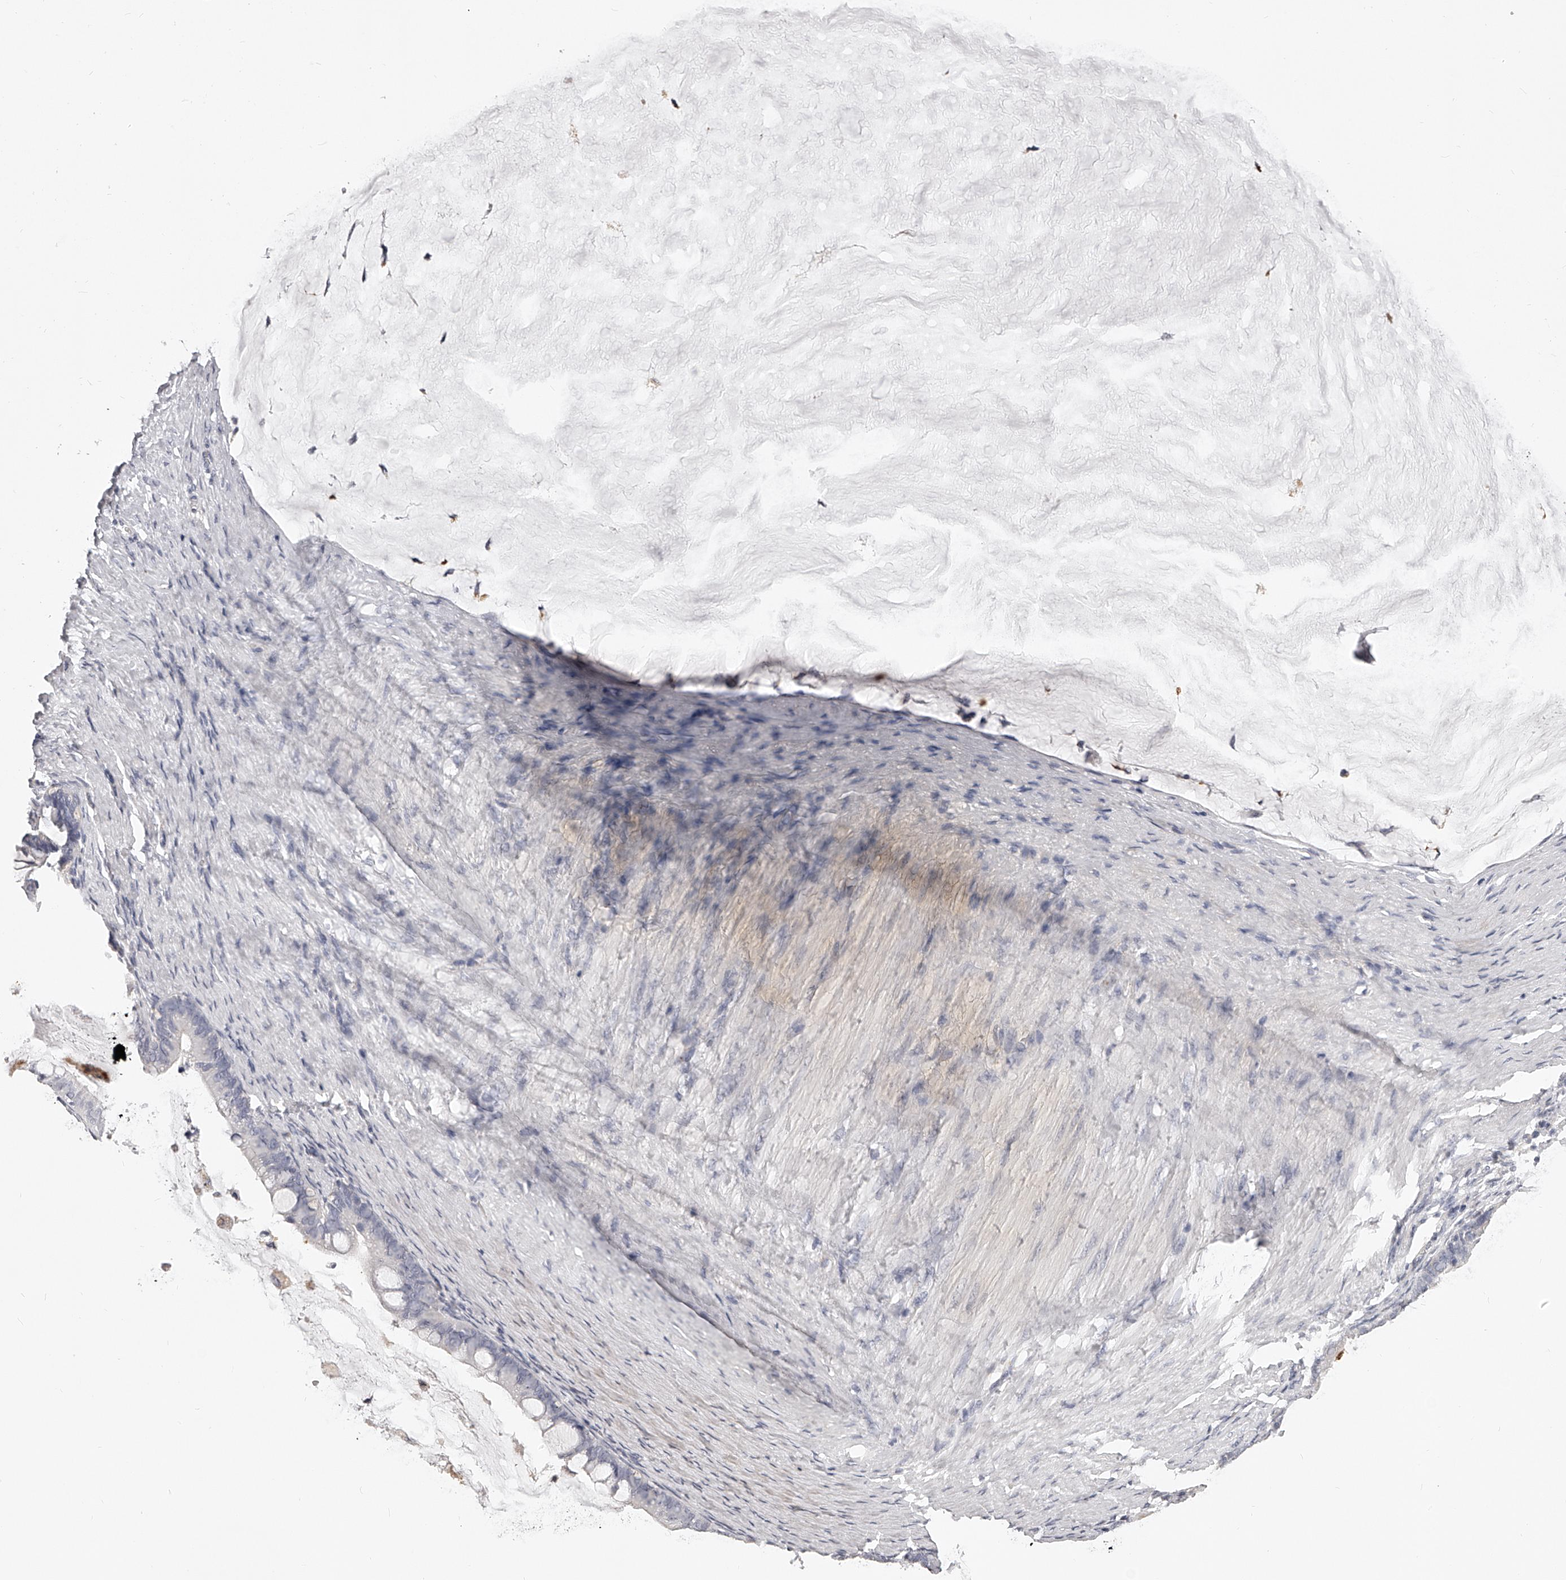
{"staining": {"intensity": "negative", "quantity": "none", "location": "none"}, "tissue": "ovarian cancer", "cell_type": "Tumor cells", "image_type": "cancer", "snomed": [{"axis": "morphology", "description": "Cystadenocarcinoma, mucinous, NOS"}, {"axis": "topography", "description": "Ovary"}], "caption": "An image of ovarian cancer stained for a protein shows no brown staining in tumor cells. (DAB (3,3'-diaminobenzidine) immunohistochemistry (IHC) visualized using brightfield microscopy, high magnification).", "gene": "DMRT1", "patient": {"sex": "female", "age": 61}}